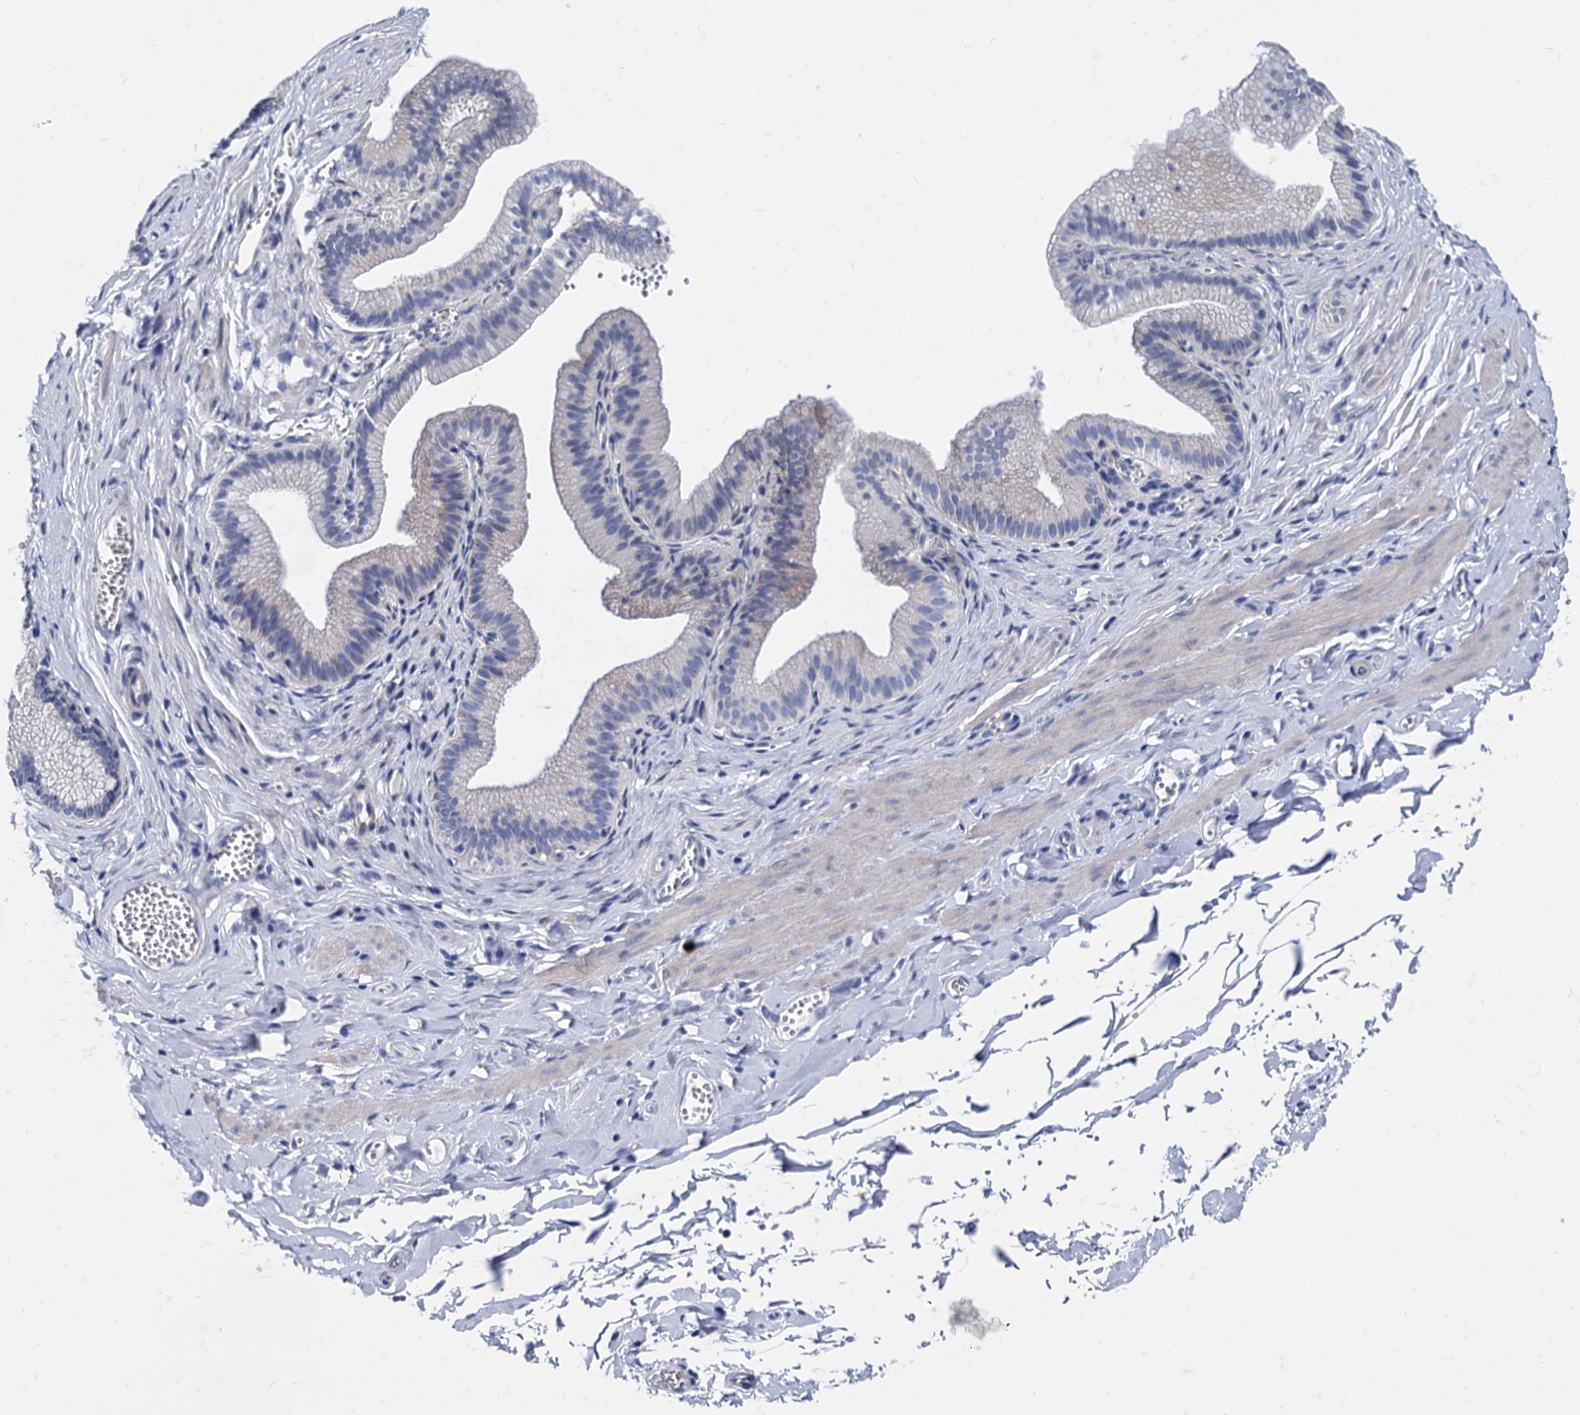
{"staining": {"intensity": "negative", "quantity": "none", "location": "none"}, "tissue": "adipose tissue", "cell_type": "Adipocytes", "image_type": "normal", "snomed": [{"axis": "morphology", "description": "Normal tissue, NOS"}, {"axis": "topography", "description": "Gallbladder"}, {"axis": "topography", "description": "Peripheral nerve tissue"}], "caption": "This is a histopathology image of immunohistochemistry staining of unremarkable adipose tissue, which shows no expression in adipocytes. (DAB immunohistochemistry (IHC), high magnification).", "gene": "FOXR2", "patient": {"sex": "male", "age": 38}}